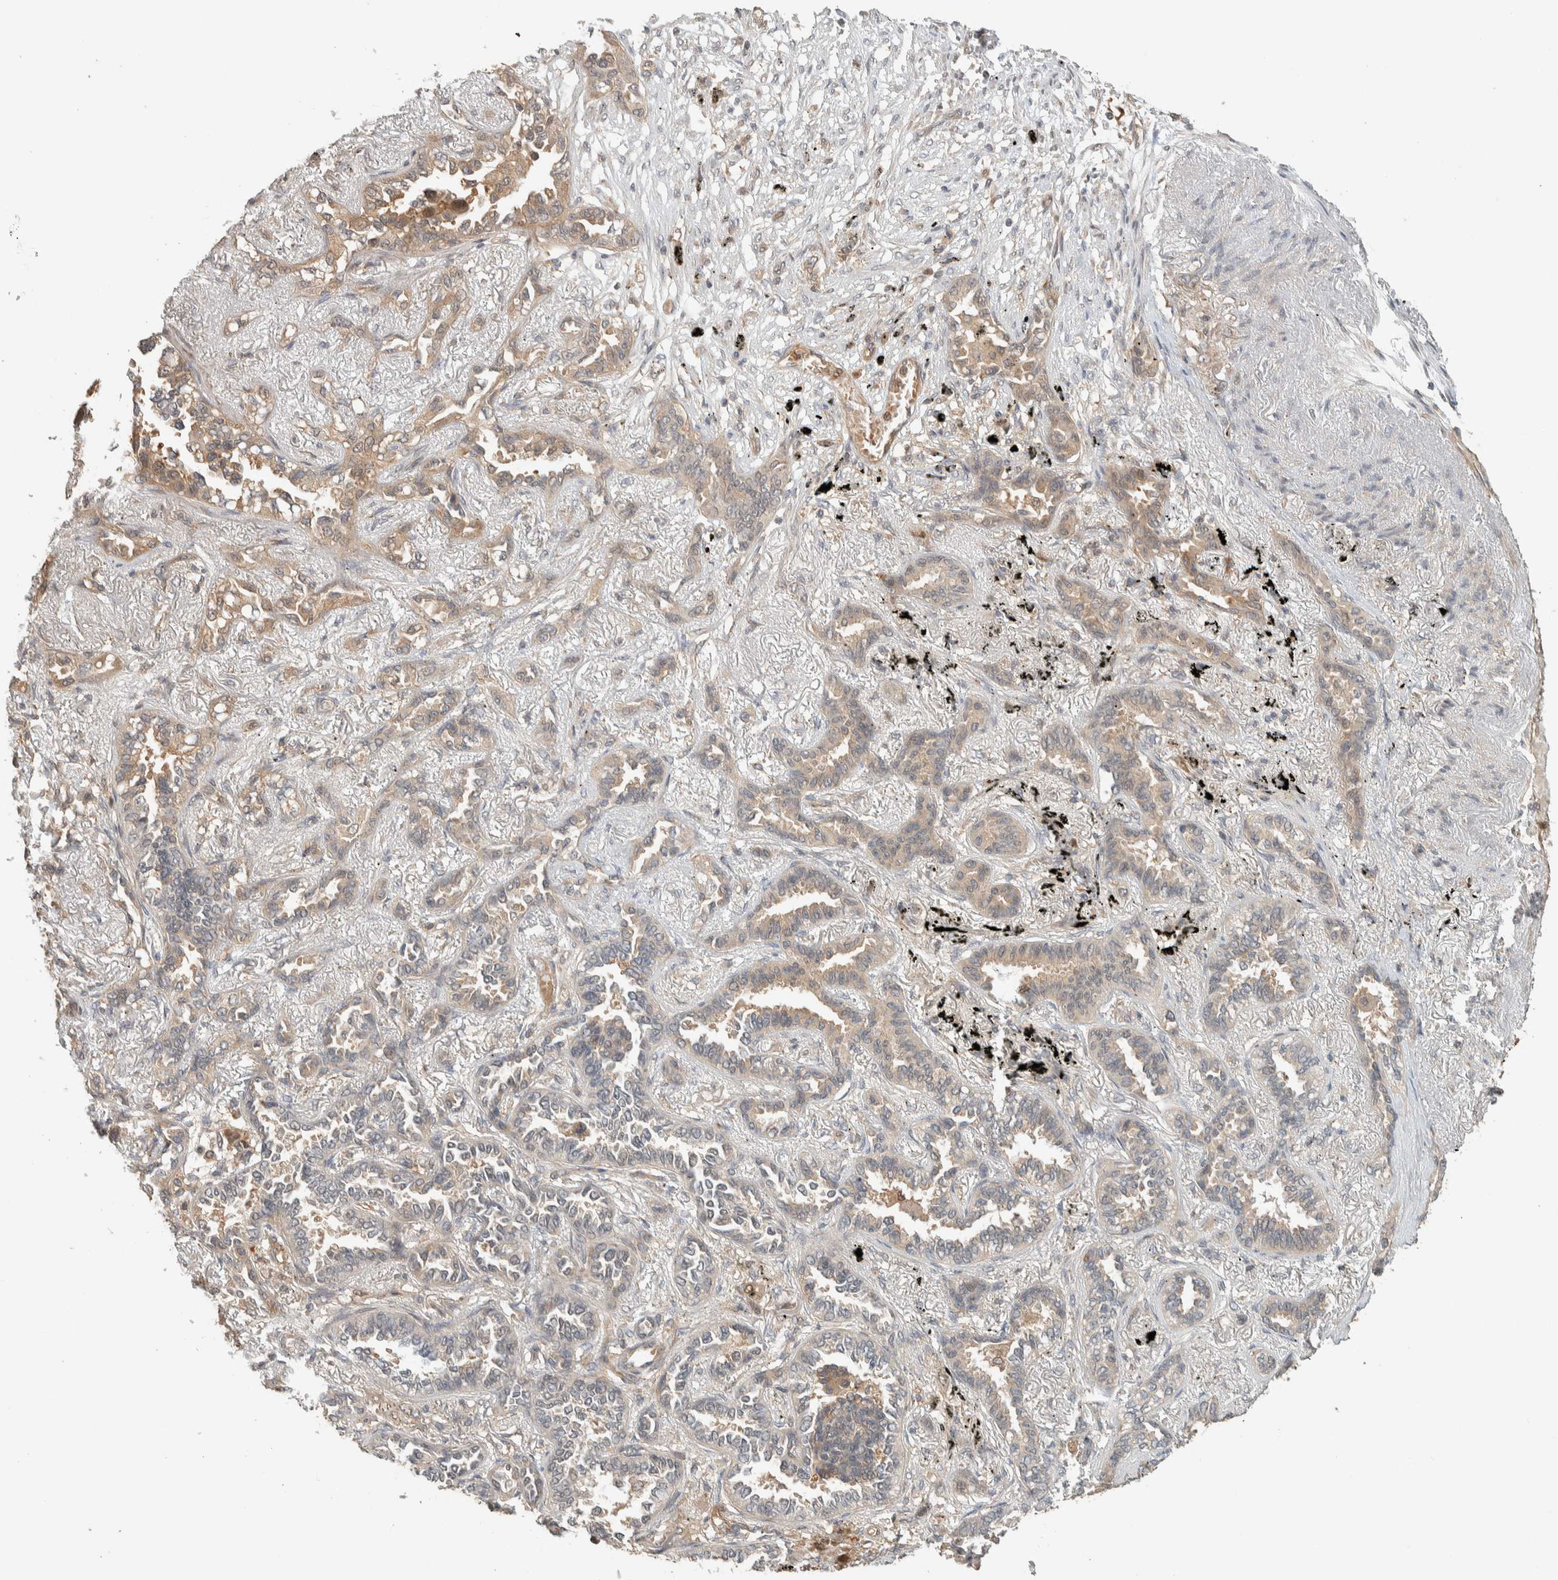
{"staining": {"intensity": "weak", "quantity": "25%-75%", "location": "cytoplasmic/membranous"}, "tissue": "lung cancer", "cell_type": "Tumor cells", "image_type": "cancer", "snomed": [{"axis": "morphology", "description": "Adenocarcinoma, NOS"}, {"axis": "topography", "description": "Lung"}], "caption": "Immunohistochemistry (IHC) of human lung cancer demonstrates low levels of weak cytoplasmic/membranous staining in approximately 25%-75% of tumor cells.", "gene": "ADSS2", "patient": {"sex": "male", "age": 59}}